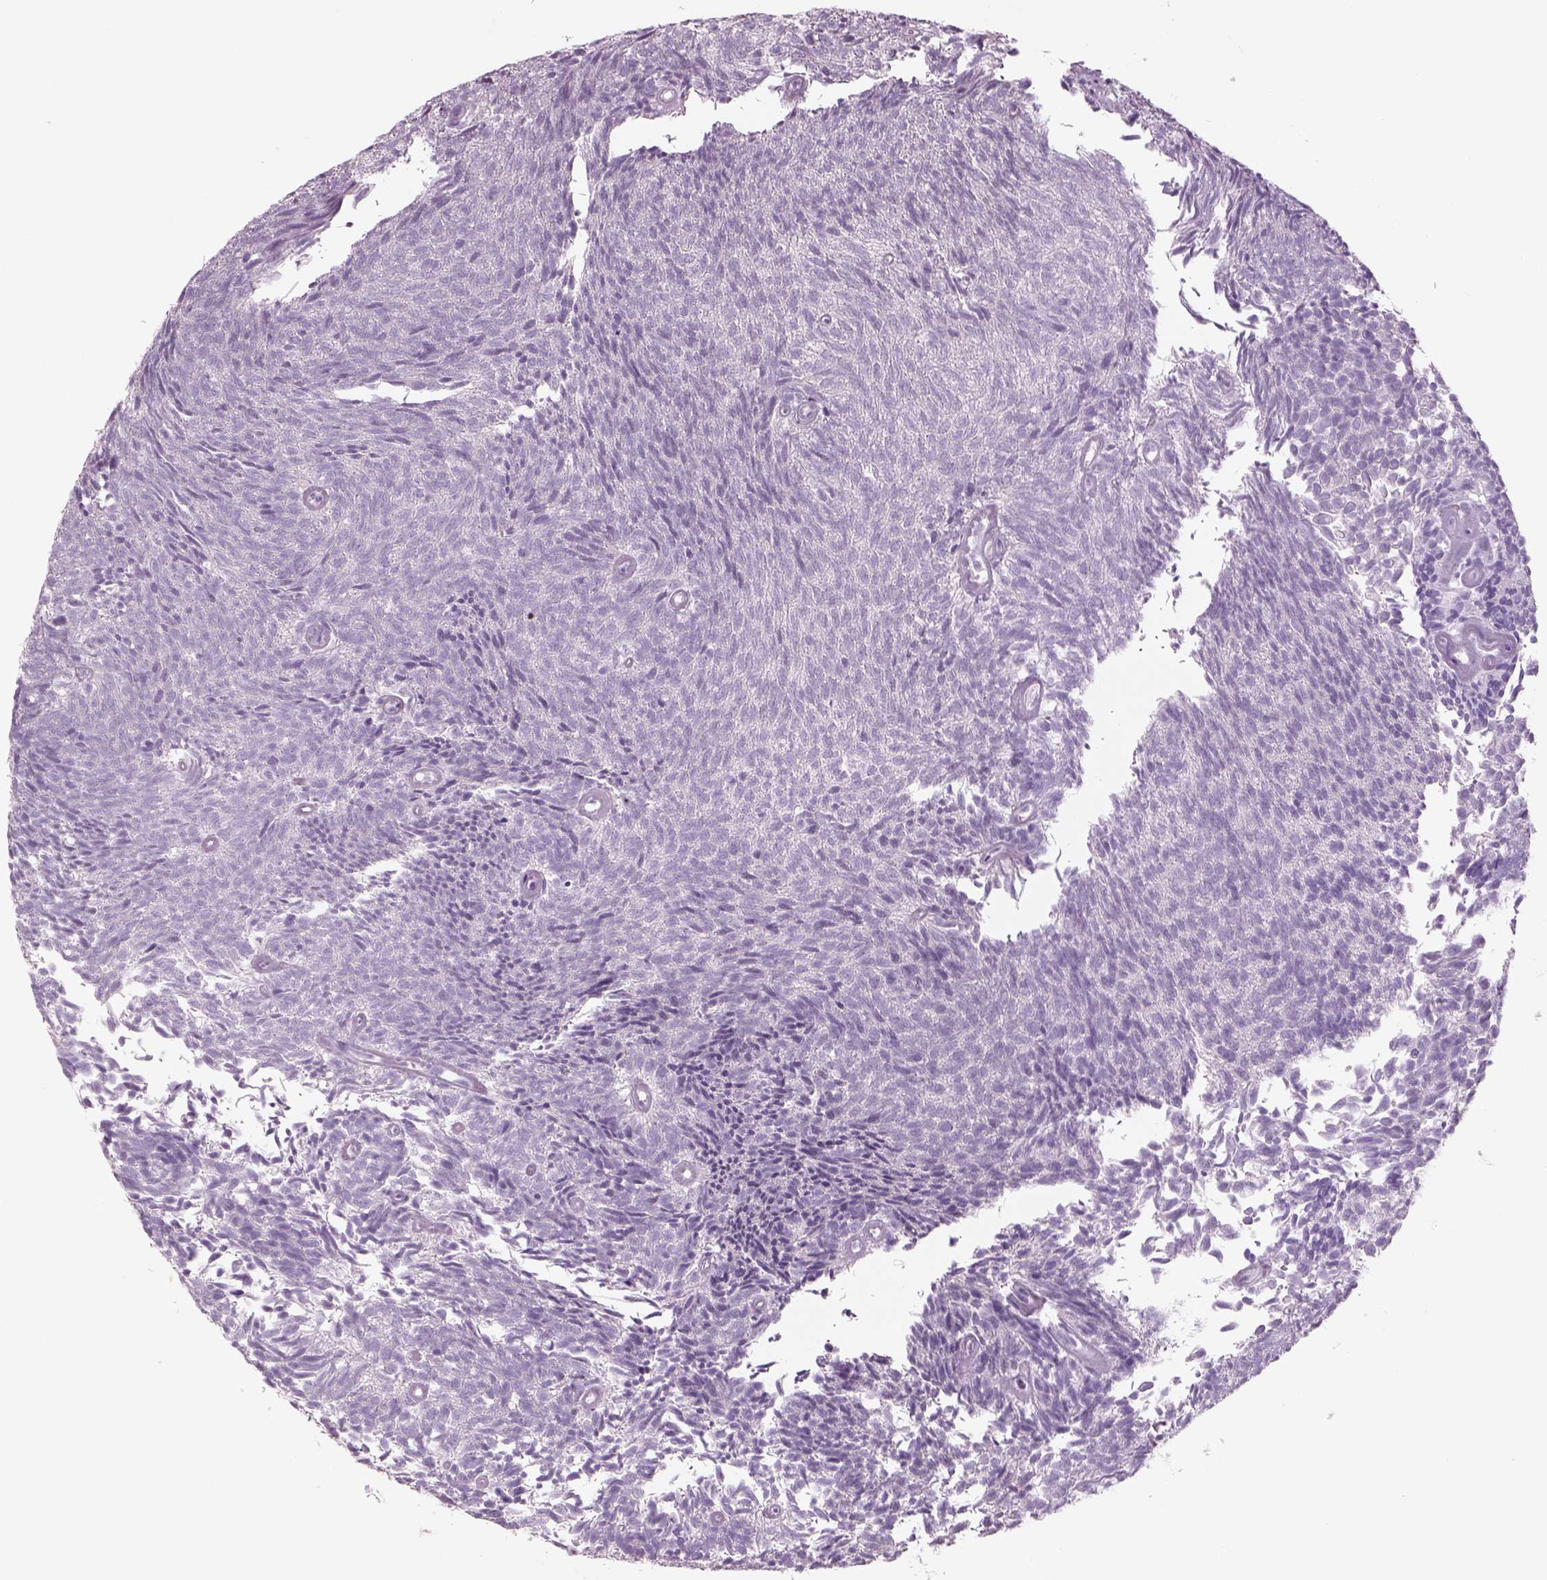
{"staining": {"intensity": "negative", "quantity": "none", "location": "none"}, "tissue": "urothelial cancer", "cell_type": "Tumor cells", "image_type": "cancer", "snomed": [{"axis": "morphology", "description": "Urothelial carcinoma, Low grade"}, {"axis": "topography", "description": "Urinary bladder"}], "caption": "Immunohistochemical staining of human low-grade urothelial carcinoma exhibits no significant staining in tumor cells.", "gene": "RHO", "patient": {"sex": "male", "age": 77}}